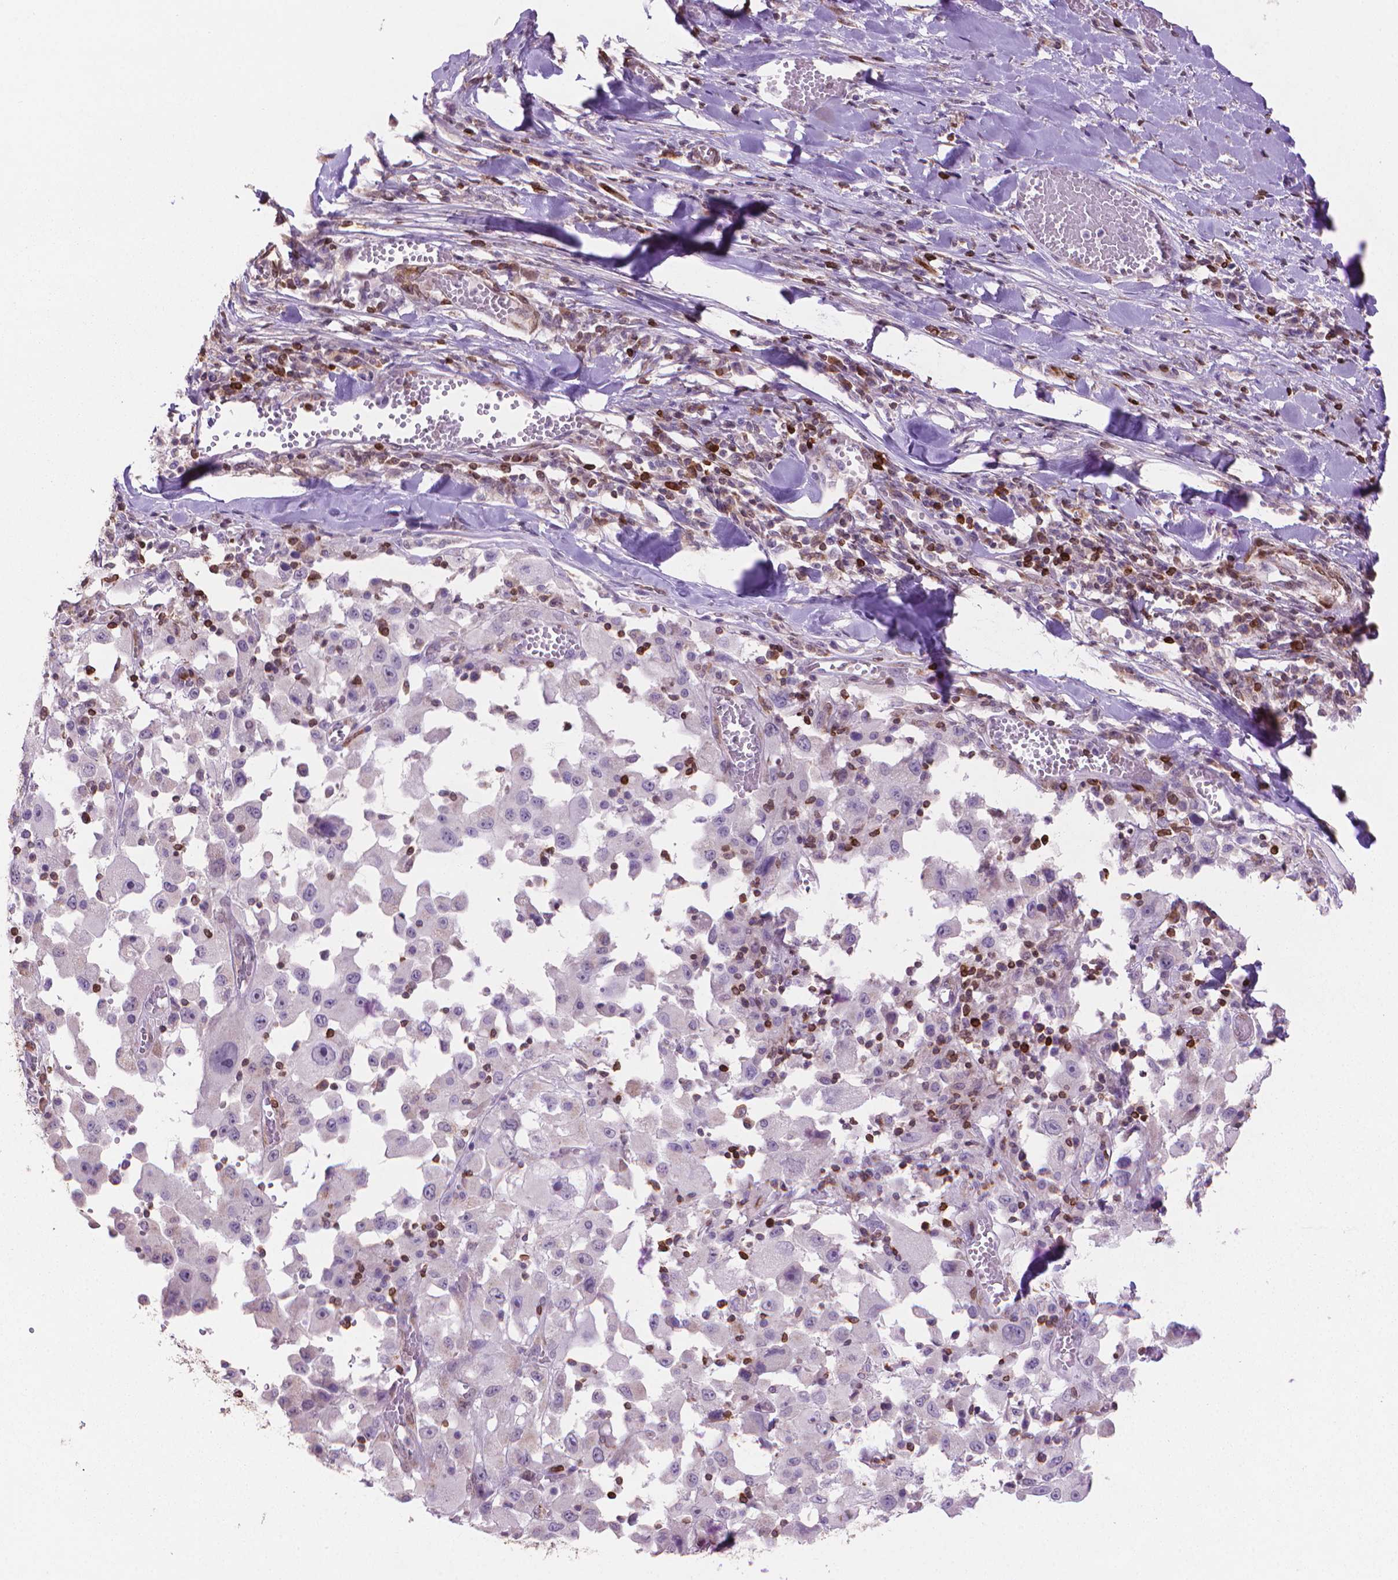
{"staining": {"intensity": "negative", "quantity": "none", "location": "none"}, "tissue": "melanoma", "cell_type": "Tumor cells", "image_type": "cancer", "snomed": [{"axis": "morphology", "description": "Malignant melanoma, Metastatic site"}, {"axis": "topography", "description": "Lymph node"}], "caption": "This is an IHC histopathology image of human melanoma. There is no expression in tumor cells.", "gene": "BCL2", "patient": {"sex": "male", "age": 50}}